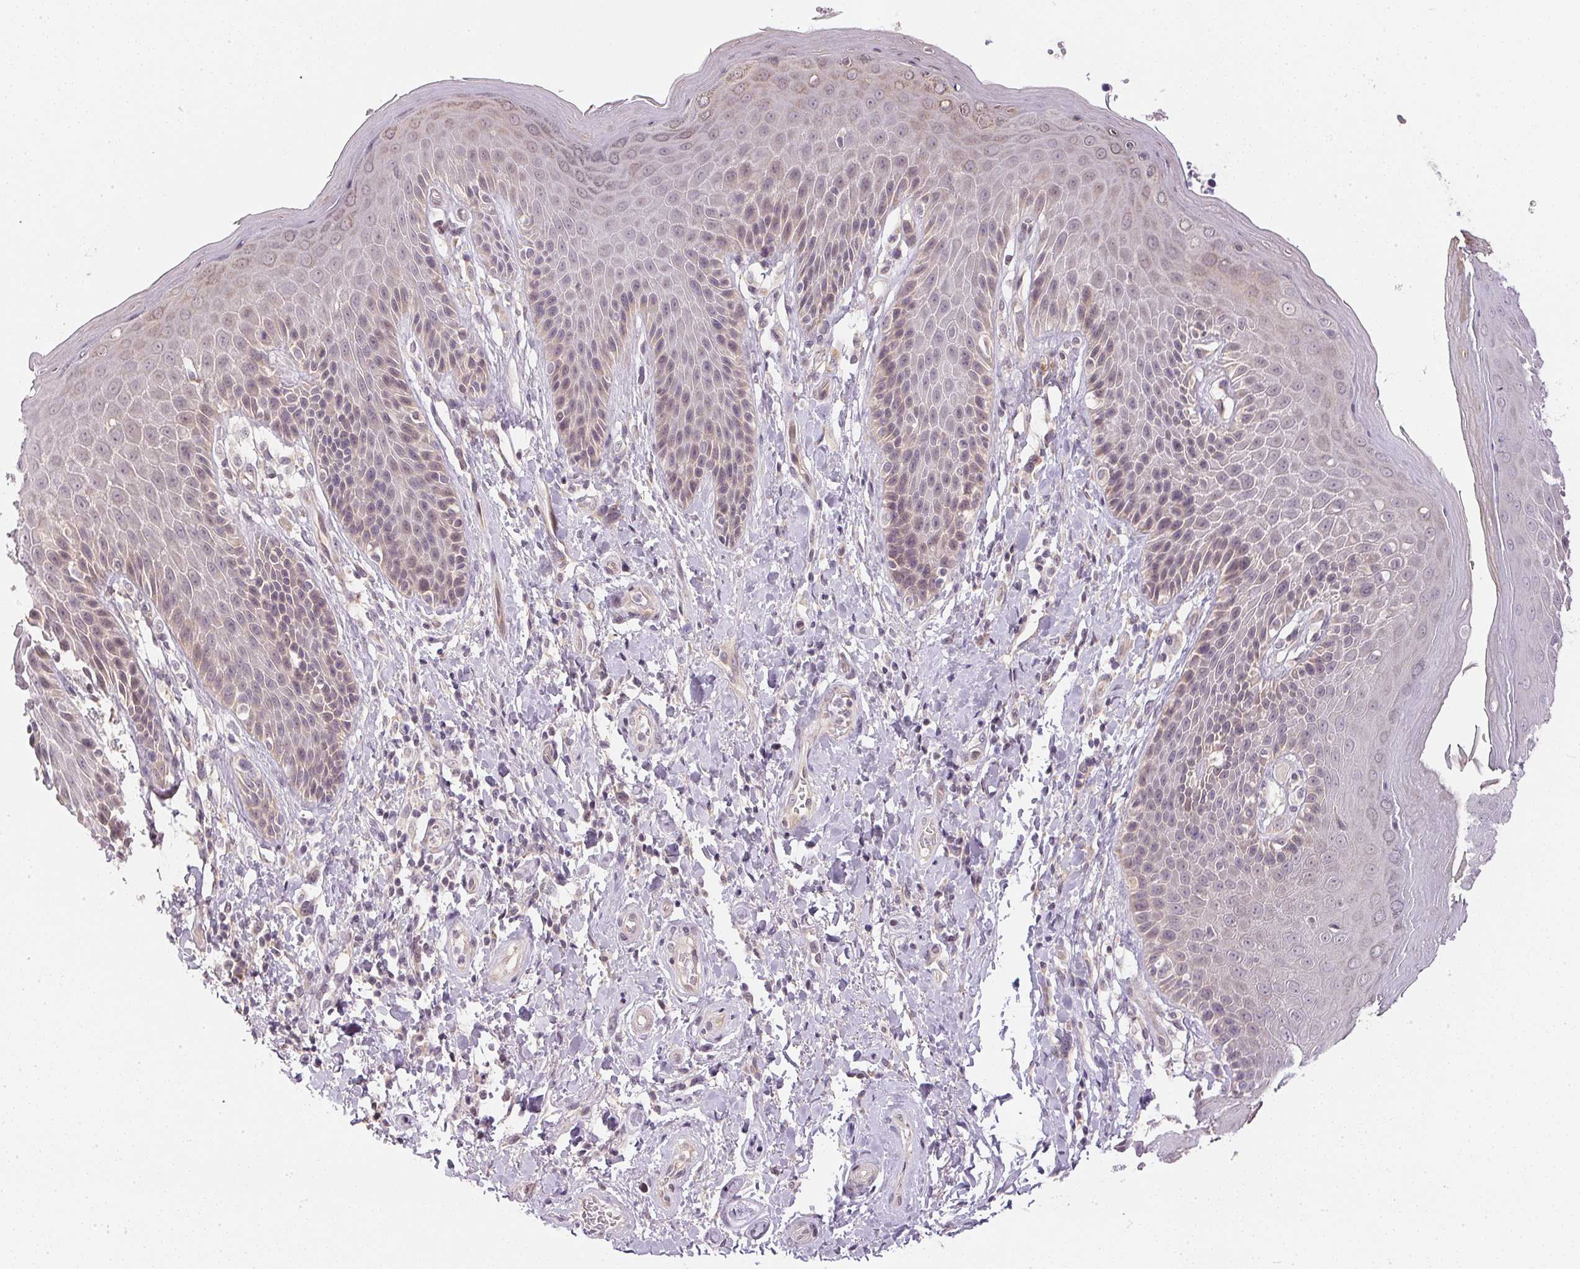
{"staining": {"intensity": "negative", "quantity": "none", "location": "none"}, "tissue": "skin", "cell_type": "Epidermal cells", "image_type": "normal", "snomed": [{"axis": "morphology", "description": "Normal tissue, NOS"}, {"axis": "topography", "description": "Anal"}, {"axis": "topography", "description": "Peripheral nerve tissue"}], "caption": "This photomicrograph is of benign skin stained with immunohistochemistry to label a protein in brown with the nuclei are counter-stained blue. There is no staining in epidermal cells.", "gene": "TTC23L", "patient": {"sex": "male", "age": 51}}